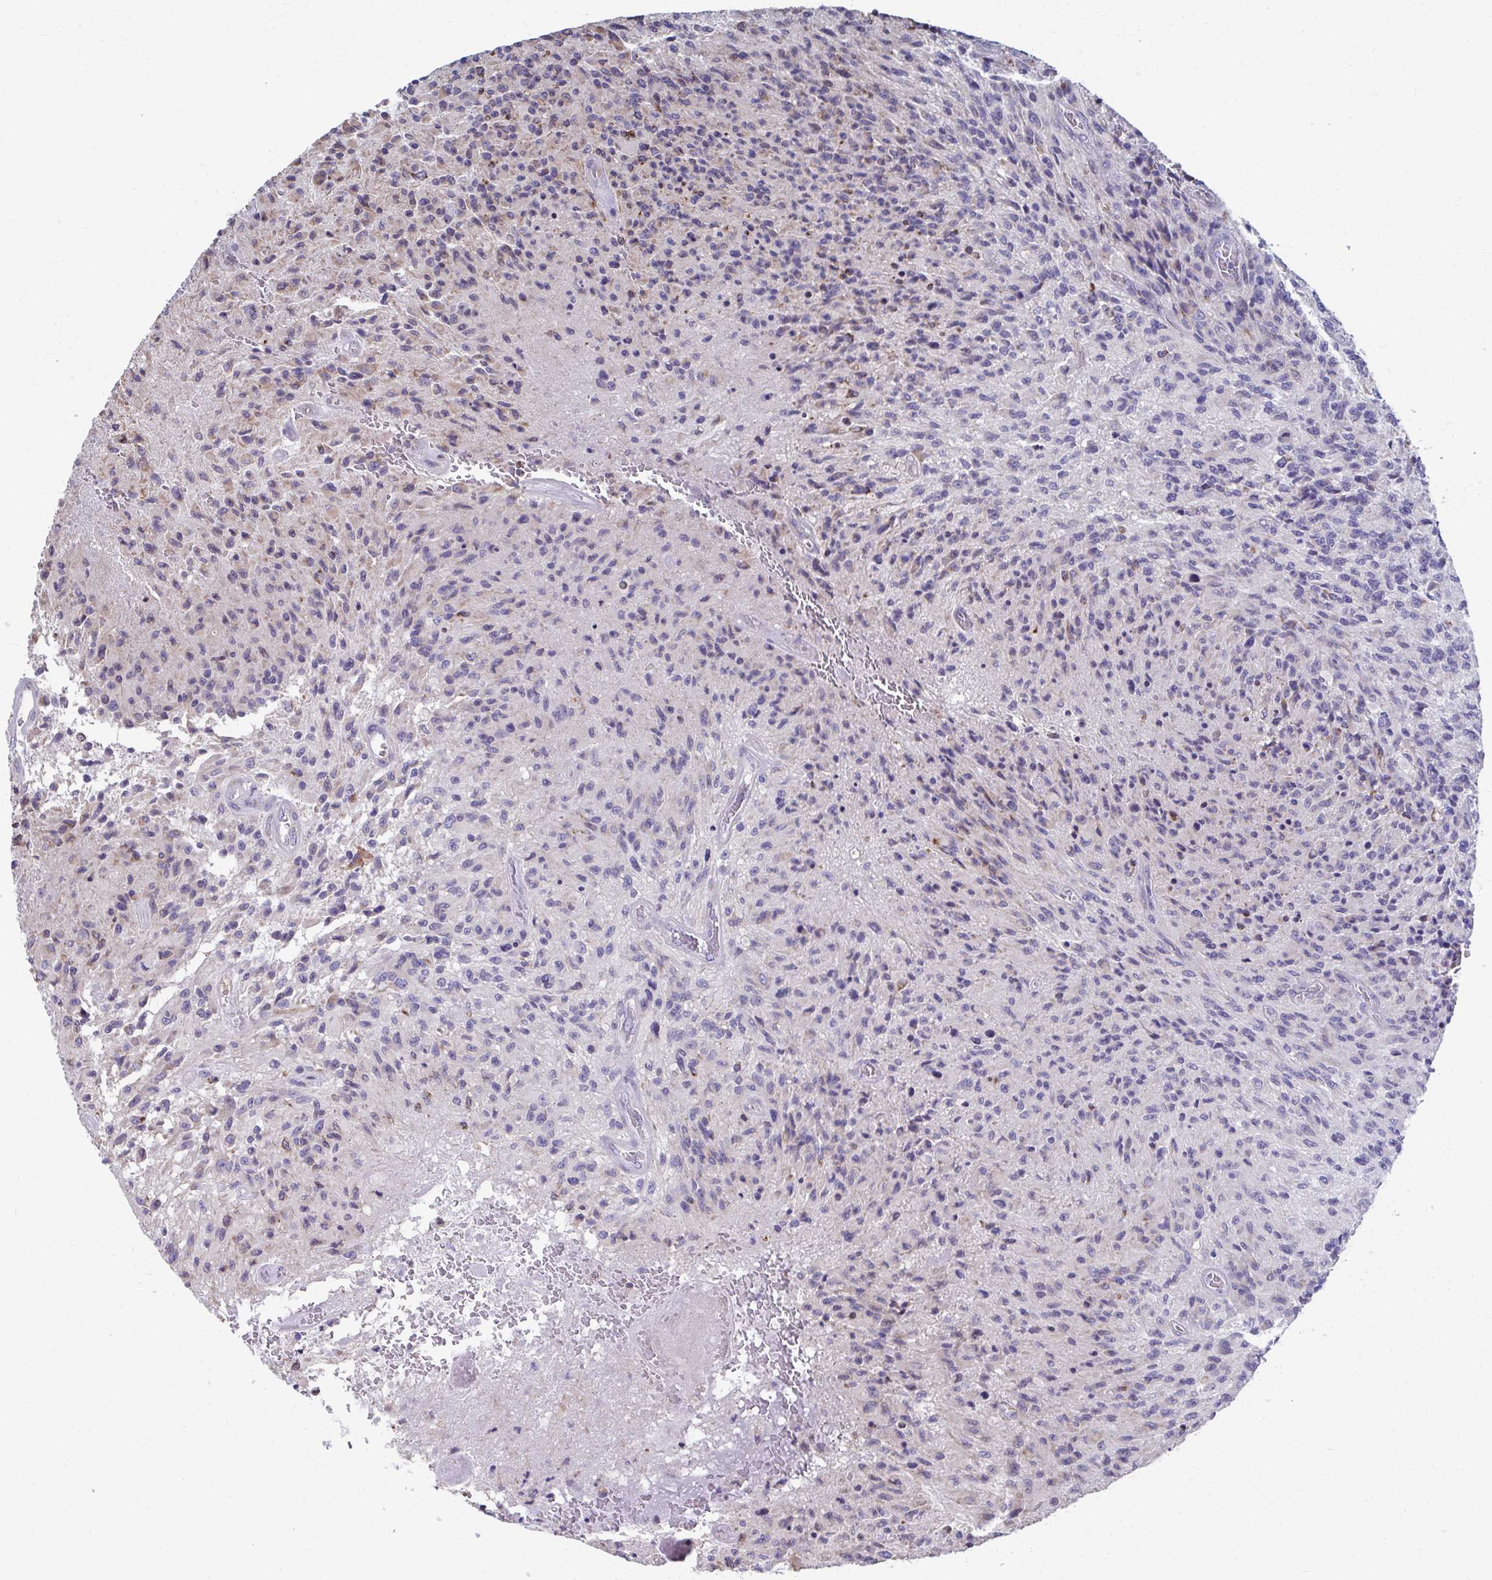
{"staining": {"intensity": "negative", "quantity": "none", "location": "none"}, "tissue": "glioma", "cell_type": "Tumor cells", "image_type": "cancer", "snomed": [{"axis": "morphology", "description": "Normal tissue, NOS"}, {"axis": "morphology", "description": "Glioma, malignant, High grade"}, {"axis": "topography", "description": "Cerebral cortex"}], "caption": "There is no significant staining in tumor cells of malignant glioma (high-grade).", "gene": "FKBP2", "patient": {"sex": "male", "age": 56}}